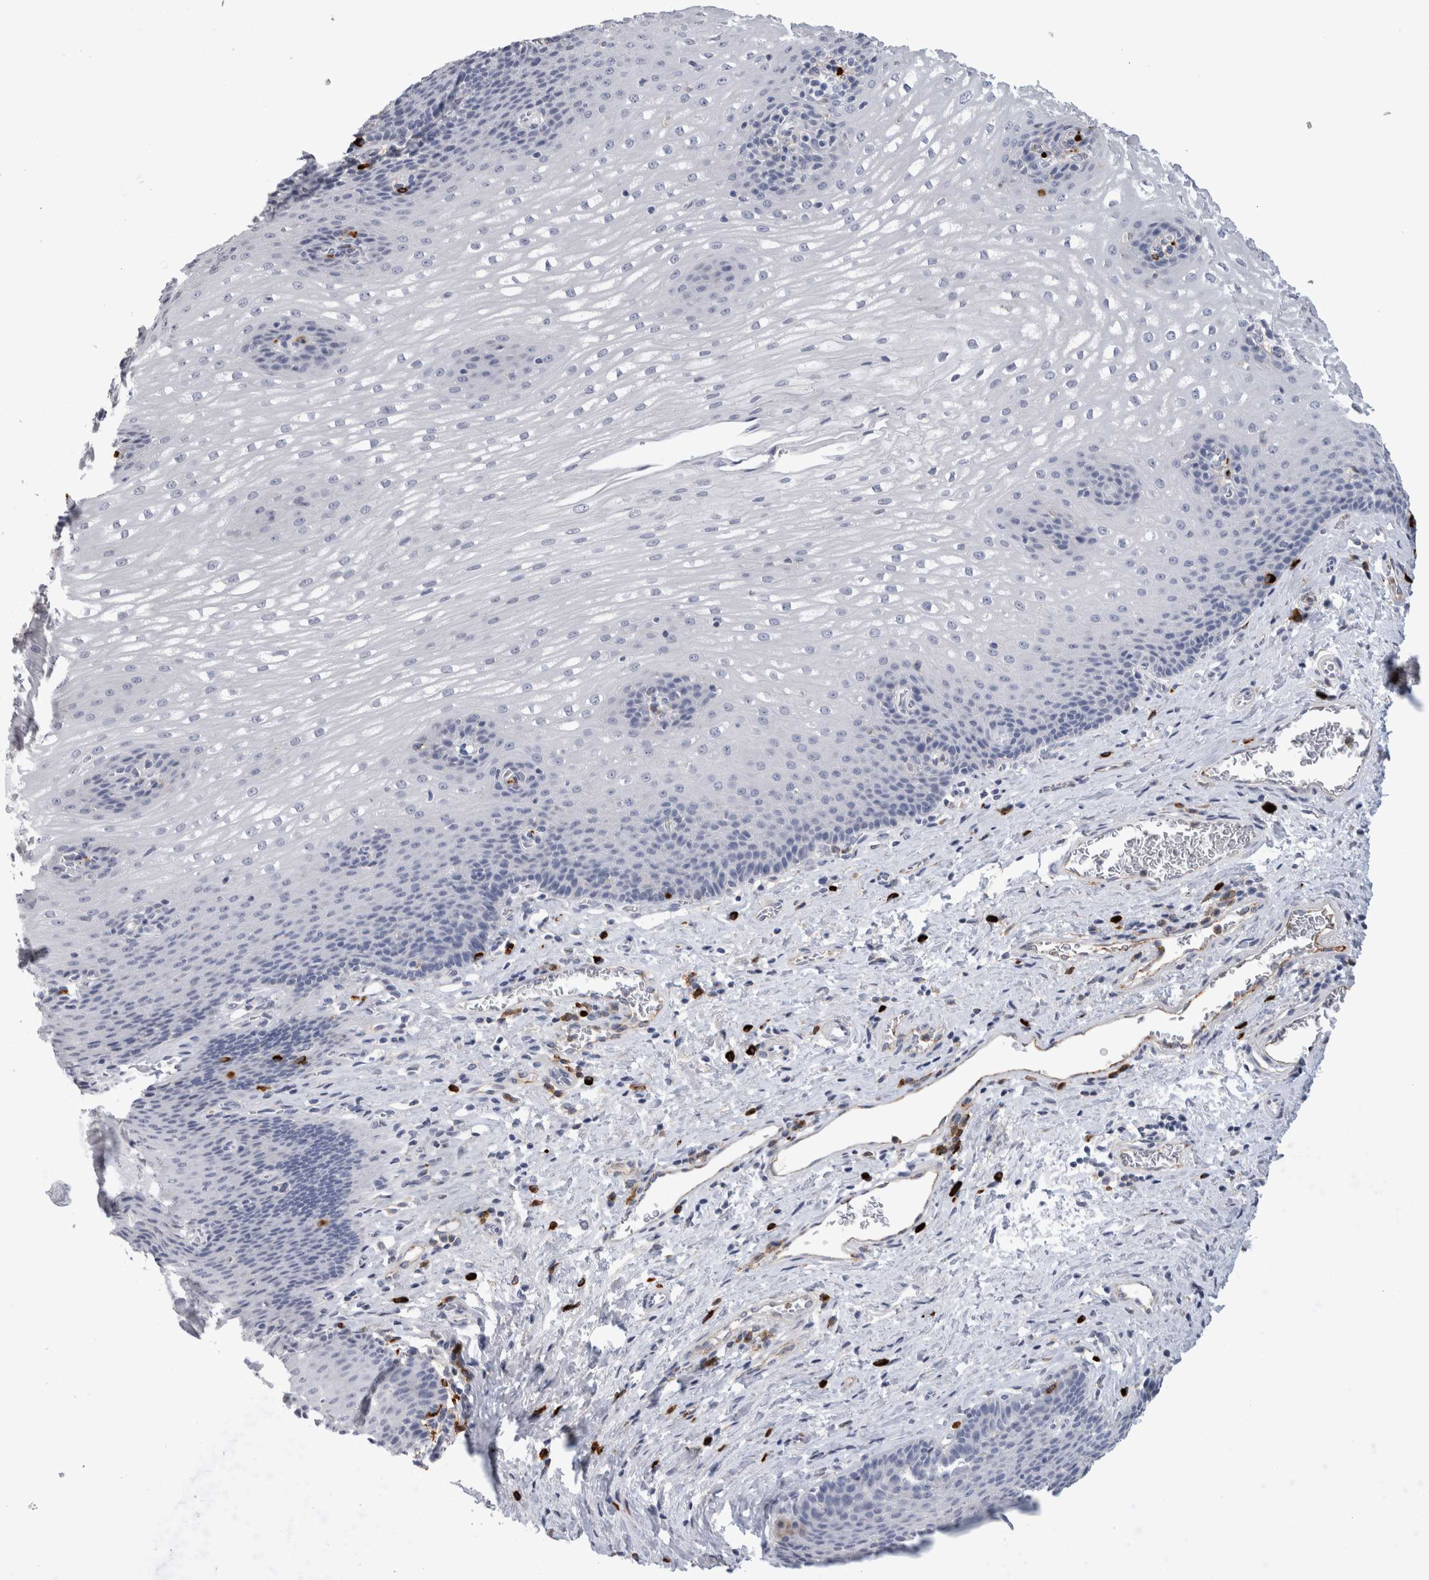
{"staining": {"intensity": "negative", "quantity": "none", "location": "none"}, "tissue": "esophagus", "cell_type": "Squamous epithelial cells", "image_type": "normal", "snomed": [{"axis": "morphology", "description": "Normal tissue, NOS"}, {"axis": "topography", "description": "Esophagus"}], "caption": "The IHC histopathology image has no significant positivity in squamous epithelial cells of esophagus. (DAB IHC visualized using brightfield microscopy, high magnification).", "gene": "CD63", "patient": {"sex": "male", "age": 48}}